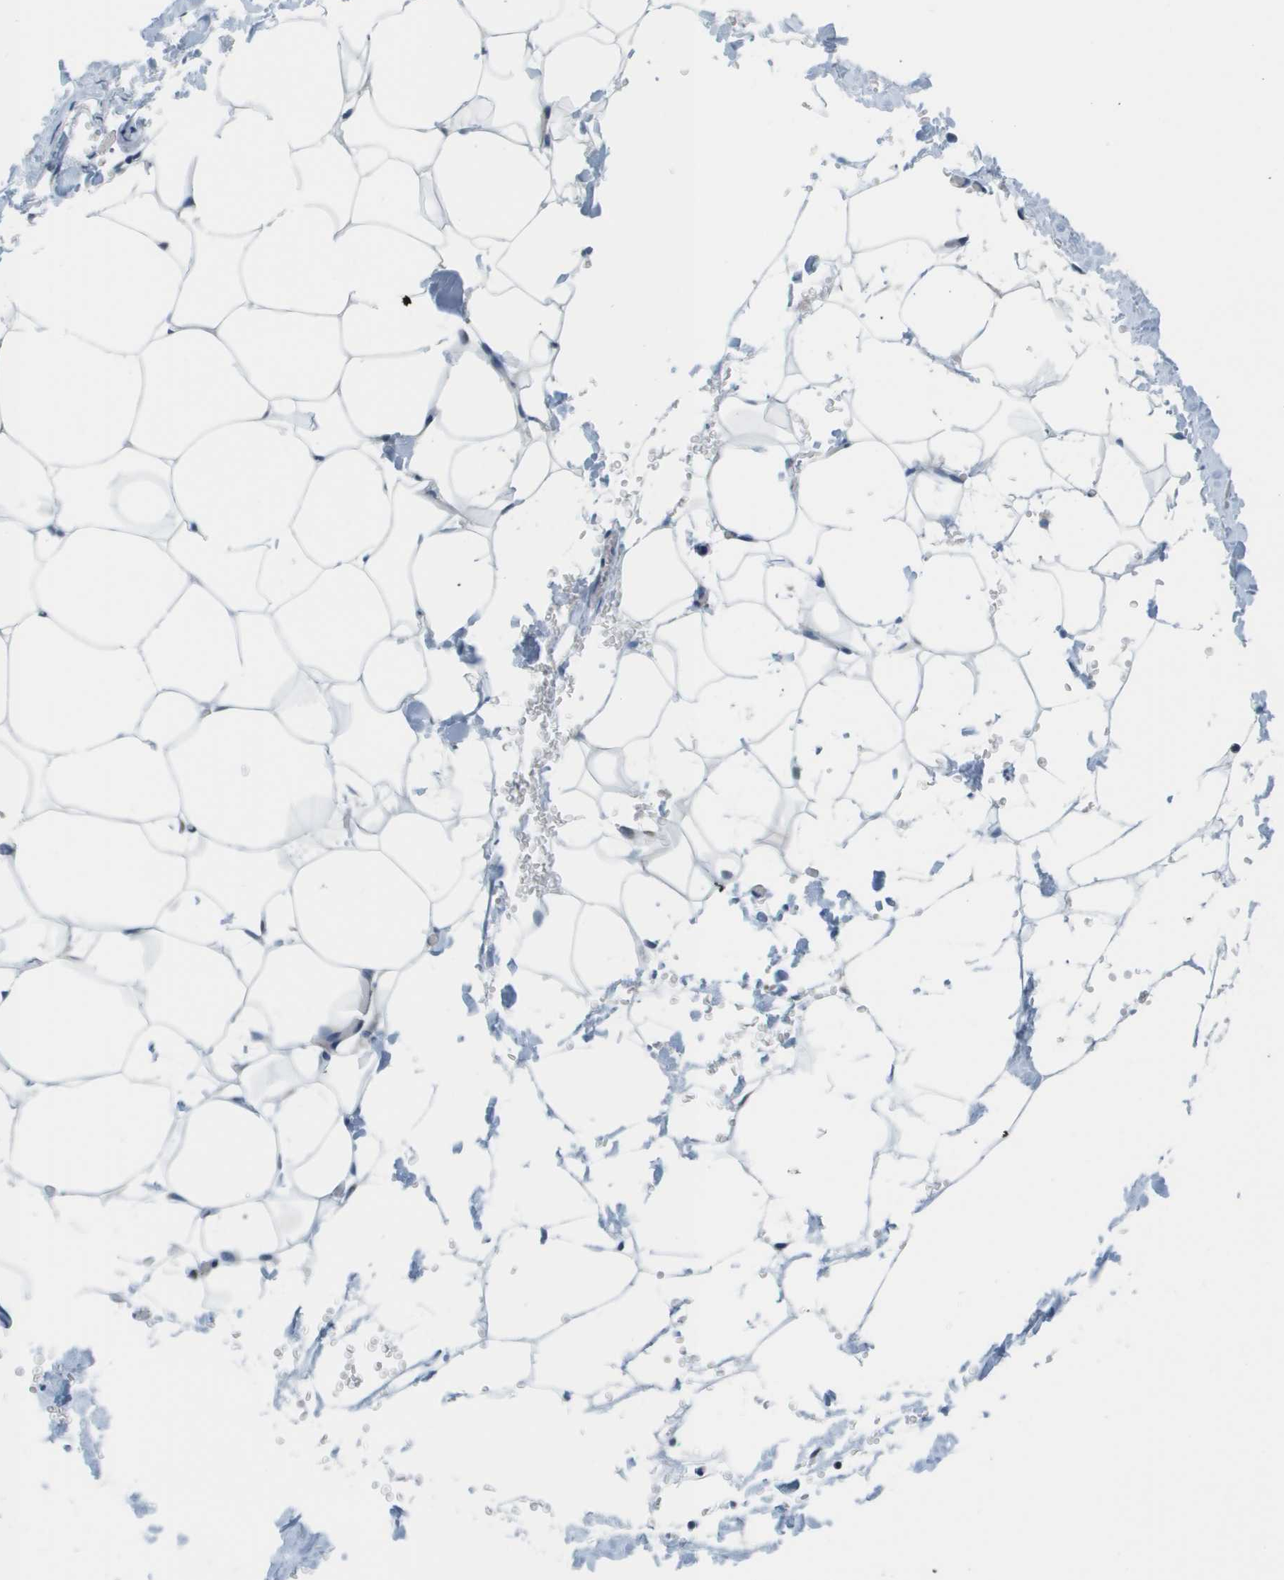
{"staining": {"intensity": "negative", "quantity": "none", "location": "none"}, "tissue": "adipose tissue", "cell_type": "Adipocytes", "image_type": "normal", "snomed": [{"axis": "morphology", "description": "Normal tissue, NOS"}, {"axis": "topography", "description": "Breast"}, {"axis": "topography", "description": "Adipose tissue"}], "caption": "Protein analysis of benign adipose tissue reveals no significant expression in adipocytes.", "gene": "KRT23", "patient": {"sex": "female", "age": 25}}